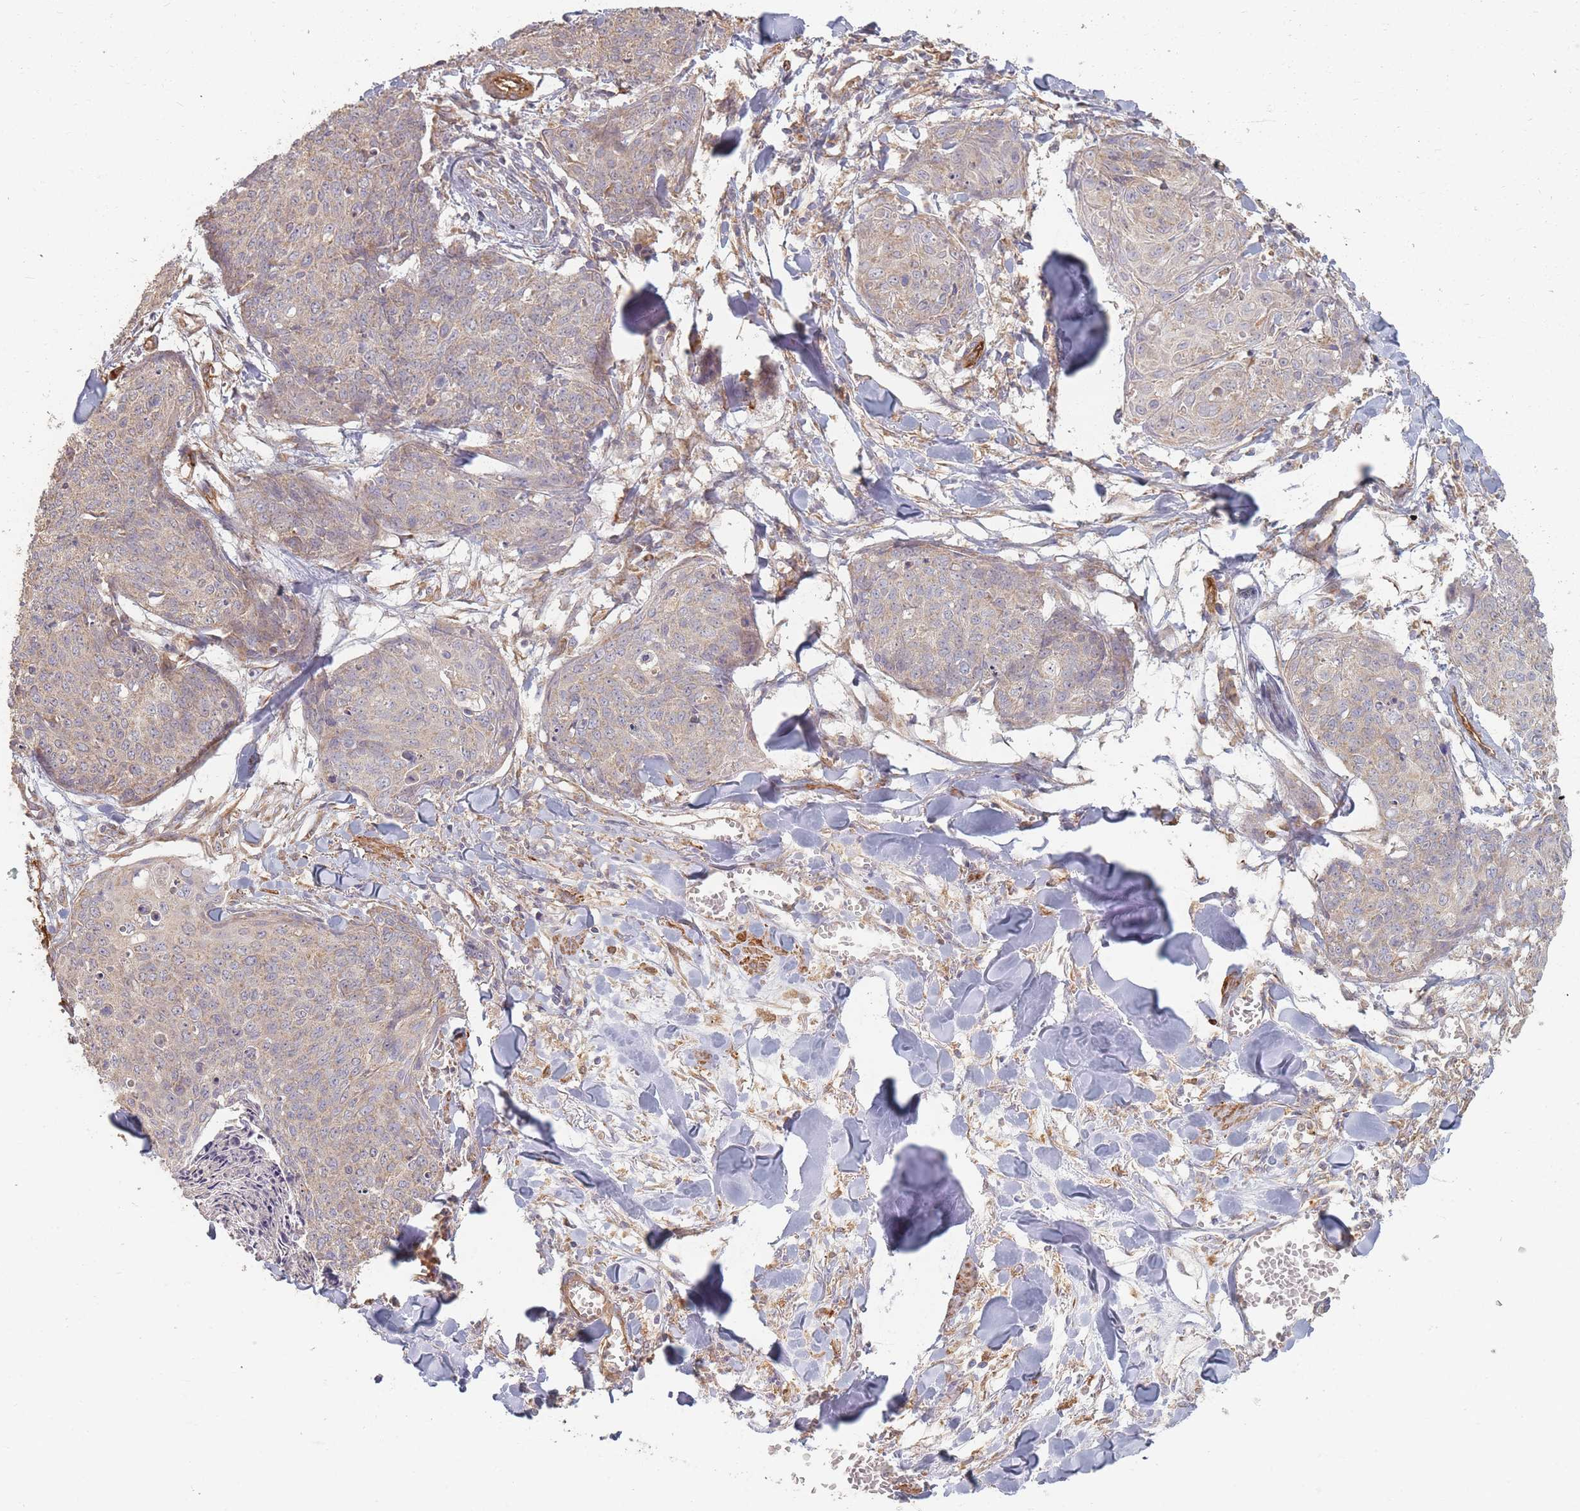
{"staining": {"intensity": "negative", "quantity": "none", "location": "none"}, "tissue": "skin cancer", "cell_type": "Tumor cells", "image_type": "cancer", "snomed": [{"axis": "morphology", "description": "Squamous cell carcinoma, NOS"}, {"axis": "topography", "description": "Skin"}, {"axis": "topography", "description": "Vulva"}], "caption": "Immunohistochemical staining of human skin cancer exhibits no significant positivity in tumor cells.", "gene": "MRPS6", "patient": {"sex": "female", "age": 85}}